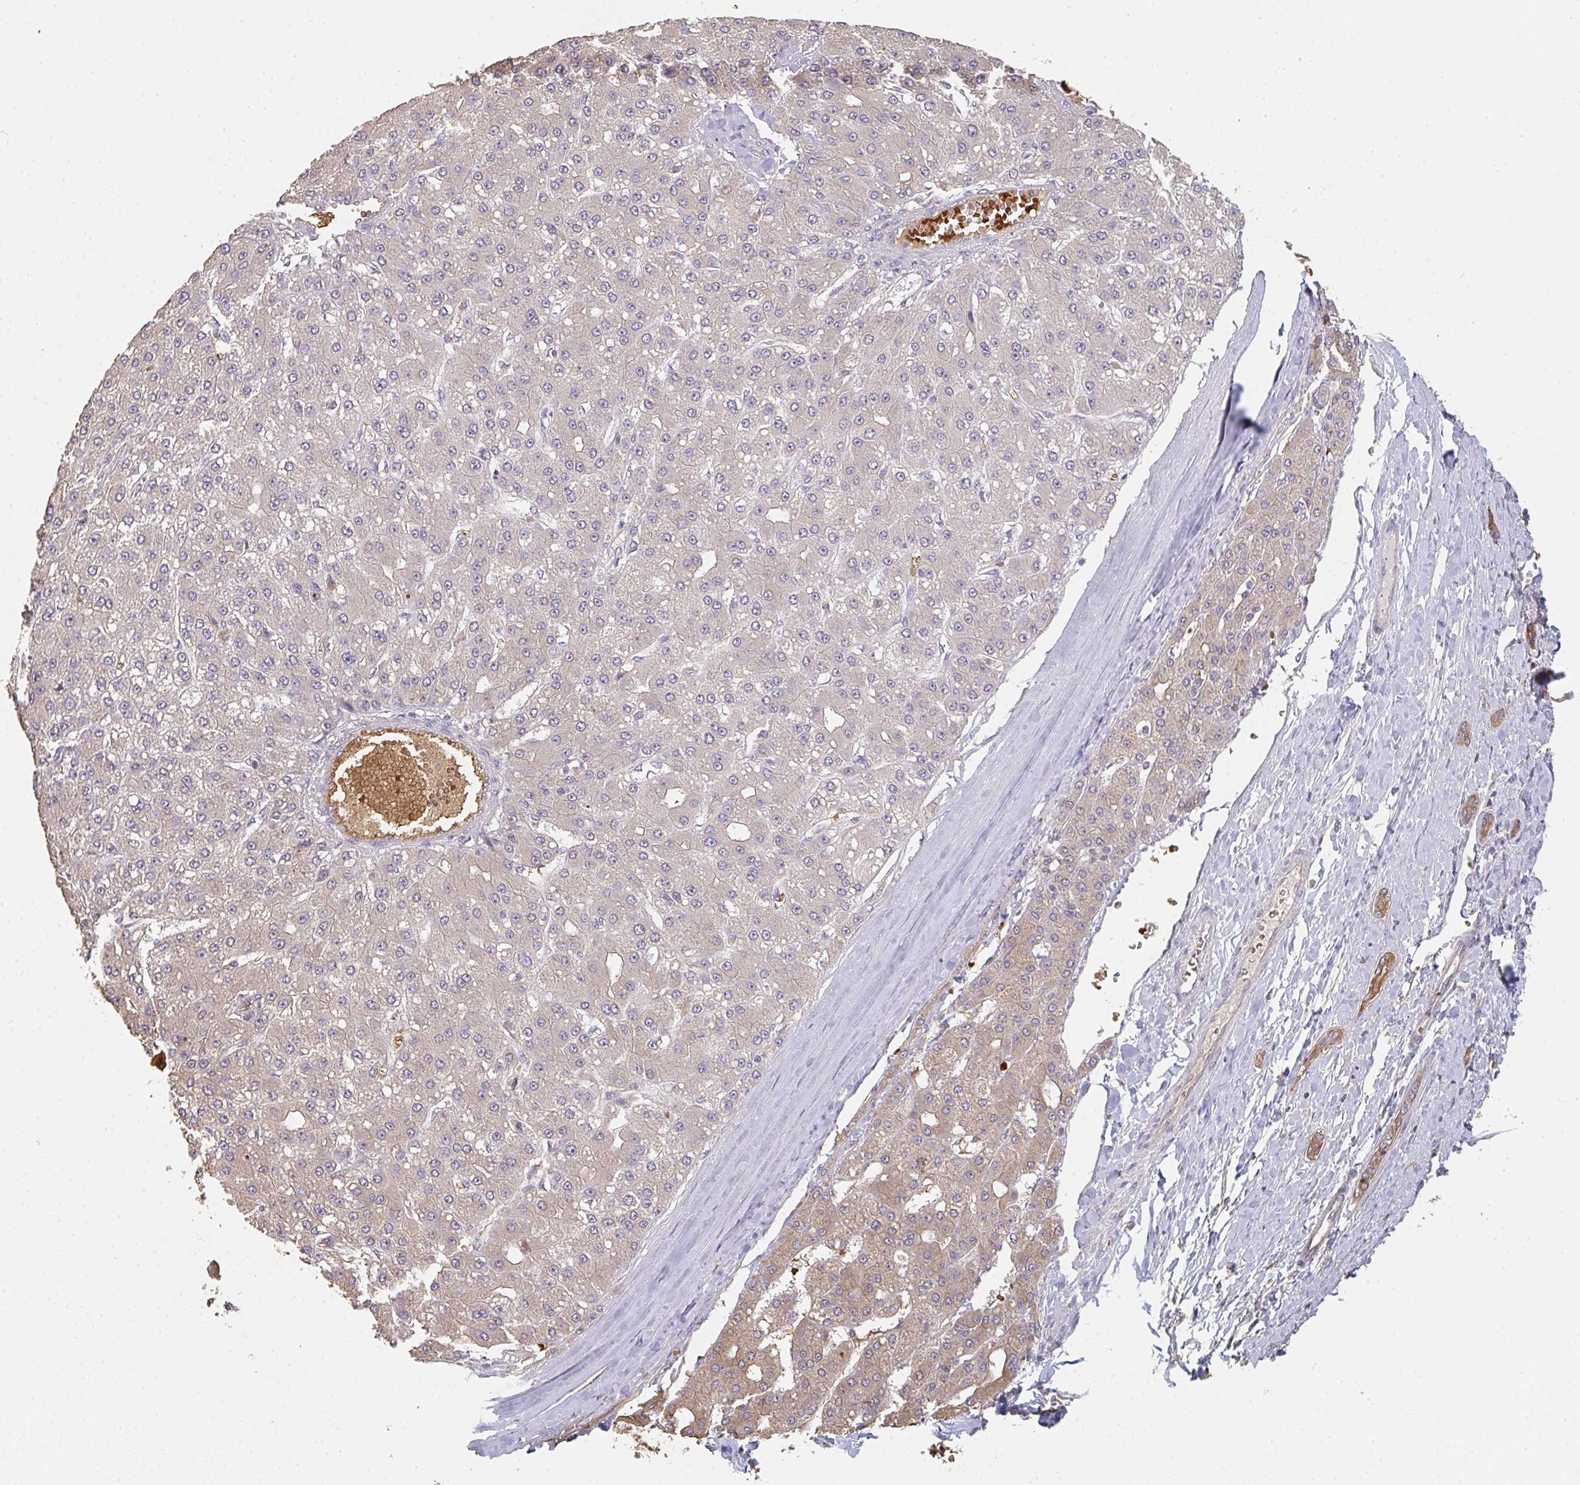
{"staining": {"intensity": "moderate", "quantity": "25%-75%", "location": "cytoplasmic/membranous"}, "tissue": "liver cancer", "cell_type": "Tumor cells", "image_type": "cancer", "snomed": [{"axis": "morphology", "description": "Carcinoma, Hepatocellular, NOS"}, {"axis": "topography", "description": "Liver"}], "caption": "Hepatocellular carcinoma (liver) tissue shows moderate cytoplasmic/membranous staining in about 25%-75% of tumor cells, visualized by immunohistochemistry.", "gene": "POLG", "patient": {"sex": "male", "age": 67}}